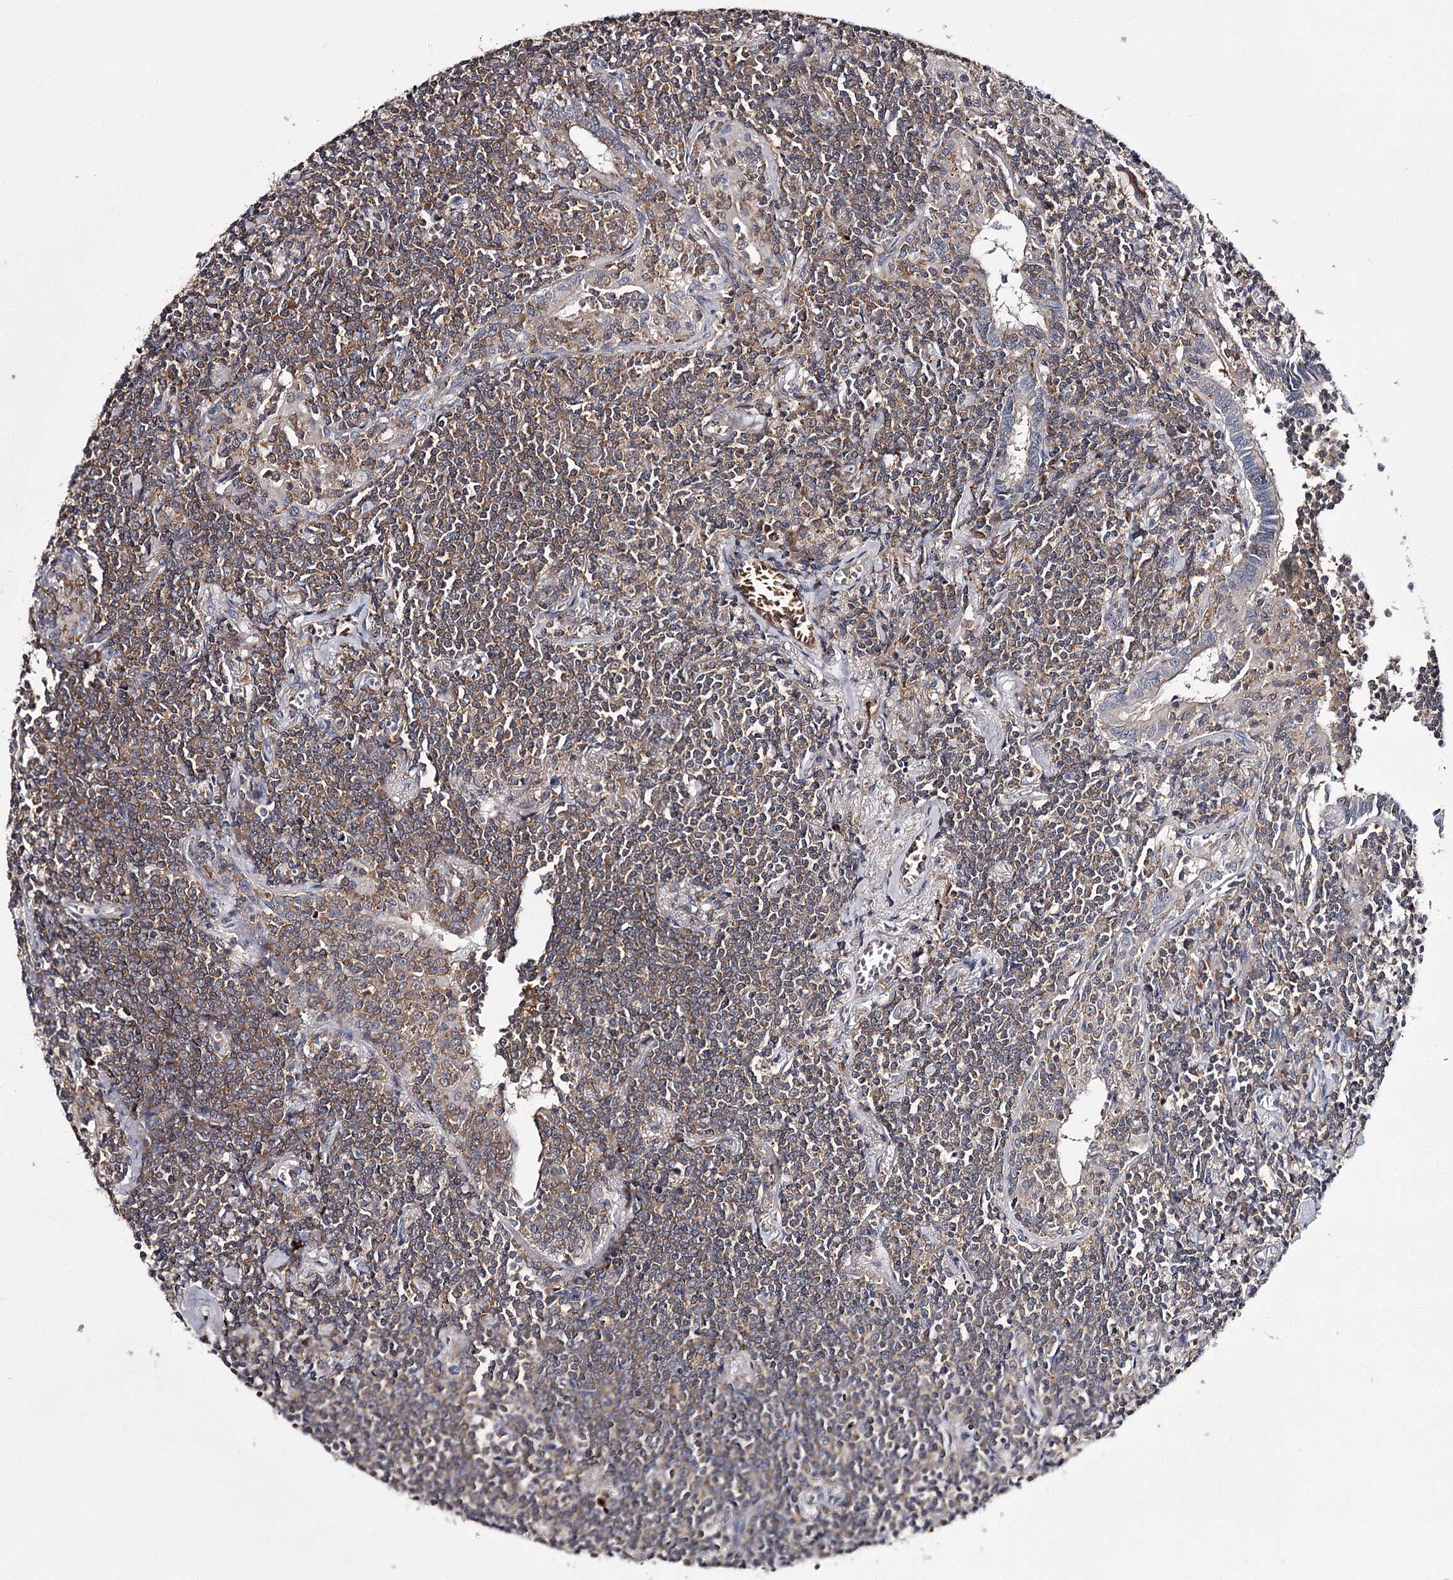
{"staining": {"intensity": "weak", "quantity": "25%-75%", "location": "cytoplasmic/membranous"}, "tissue": "lymphoma", "cell_type": "Tumor cells", "image_type": "cancer", "snomed": [{"axis": "morphology", "description": "Malignant lymphoma, non-Hodgkin's type, Low grade"}, {"axis": "topography", "description": "Lung"}], "caption": "Lymphoma stained with a protein marker exhibits weak staining in tumor cells.", "gene": "RASSF6", "patient": {"sex": "female", "age": 71}}